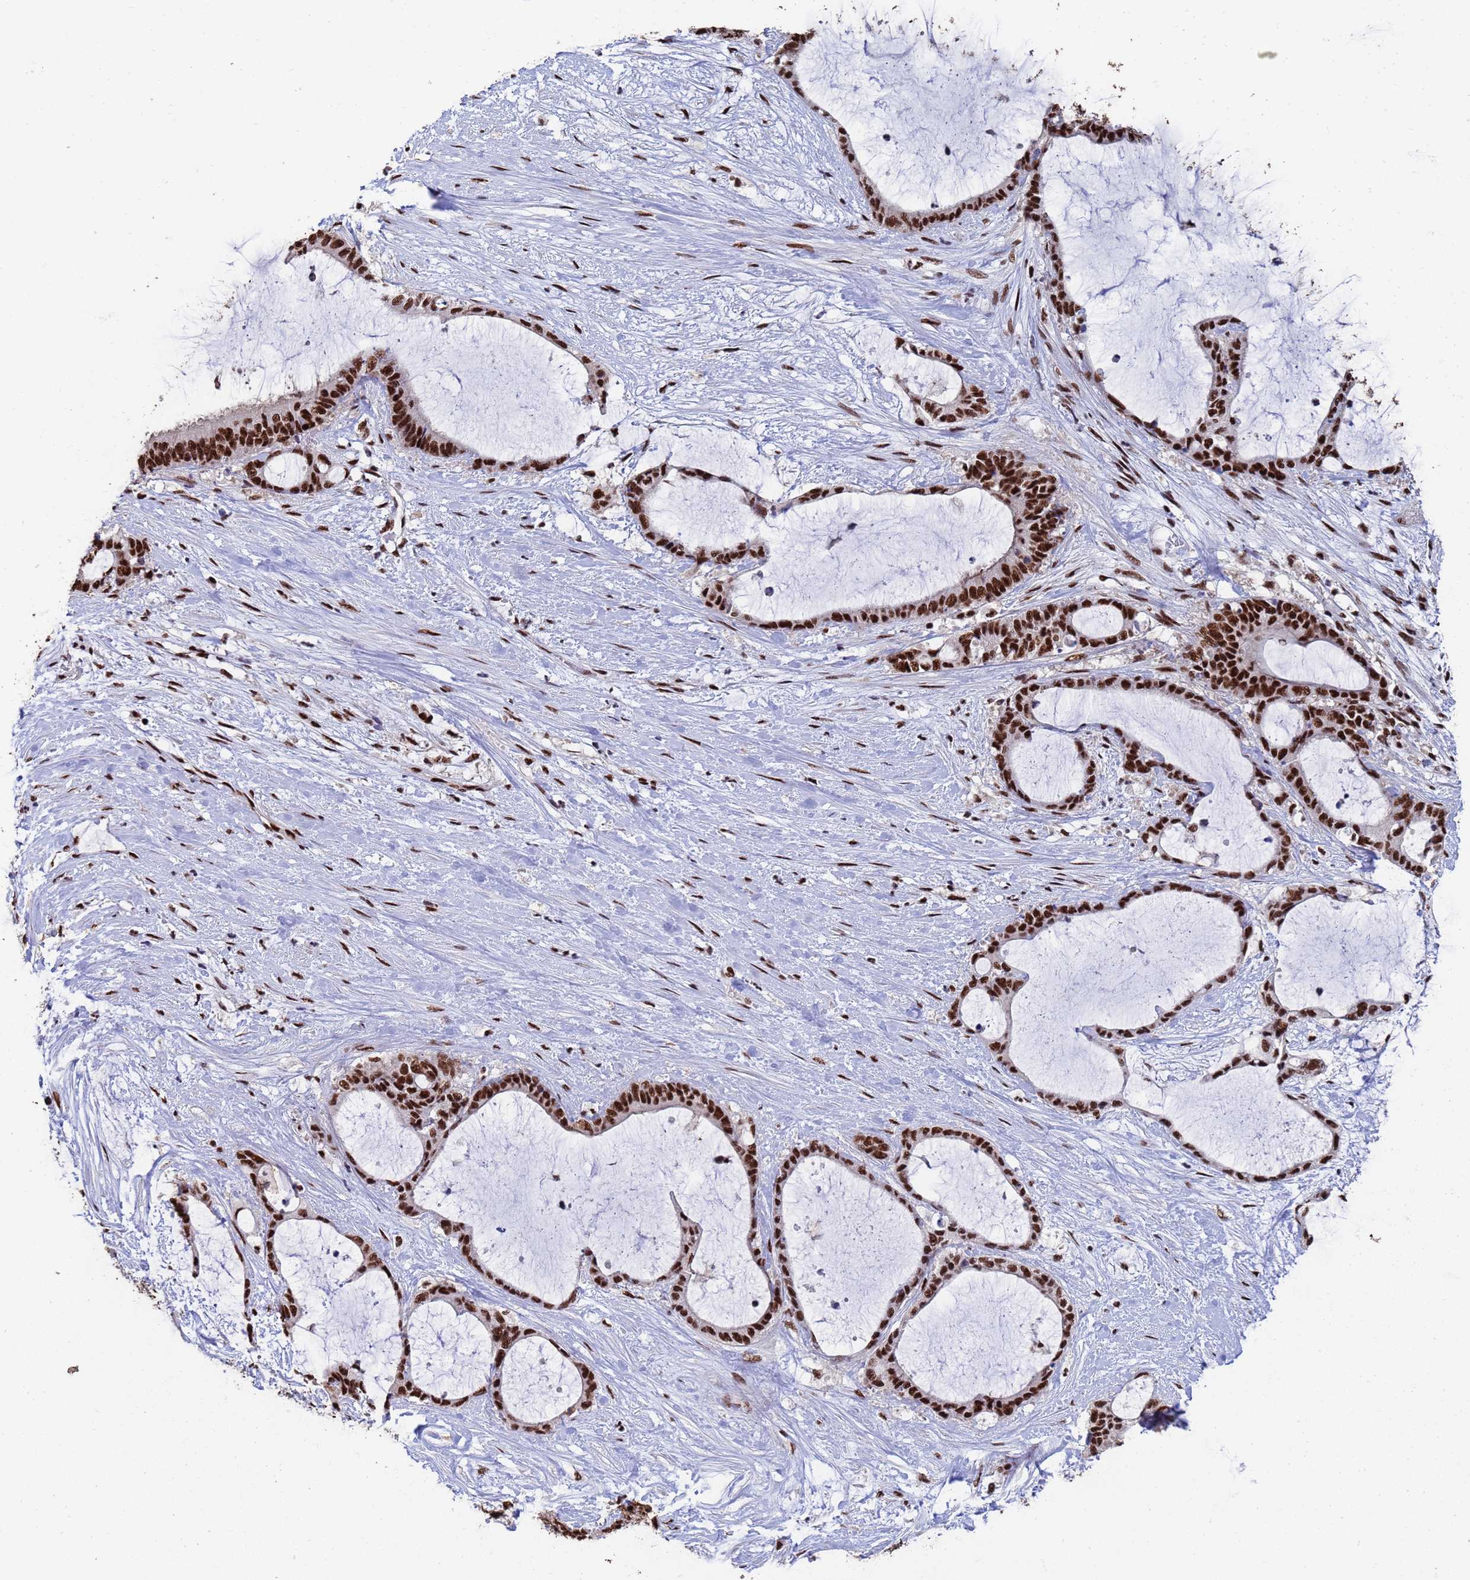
{"staining": {"intensity": "strong", "quantity": ">75%", "location": "nuclear"}, "tissue": "liver cancer", "cell_type": "Tumor cells", "image_type": "cancer", "snomed": [{"axis": "morphology", "description": "Normal tissue, NOS"}, {"axis": "morphology", "description": "Cholangiocarcinoma"}, {"axis": "topography", "description": "Liver"}, {"axis": "topography", "description": "Peripheral nerve tissue"}], "caption": "A photomicrograph of cholangiocarcinoma (liver) stained for a protein exhibits strong nuclear brown staining in tumor cells.", "gene": "SF3B2", "patient": {"sex": "female", "age": 73}}